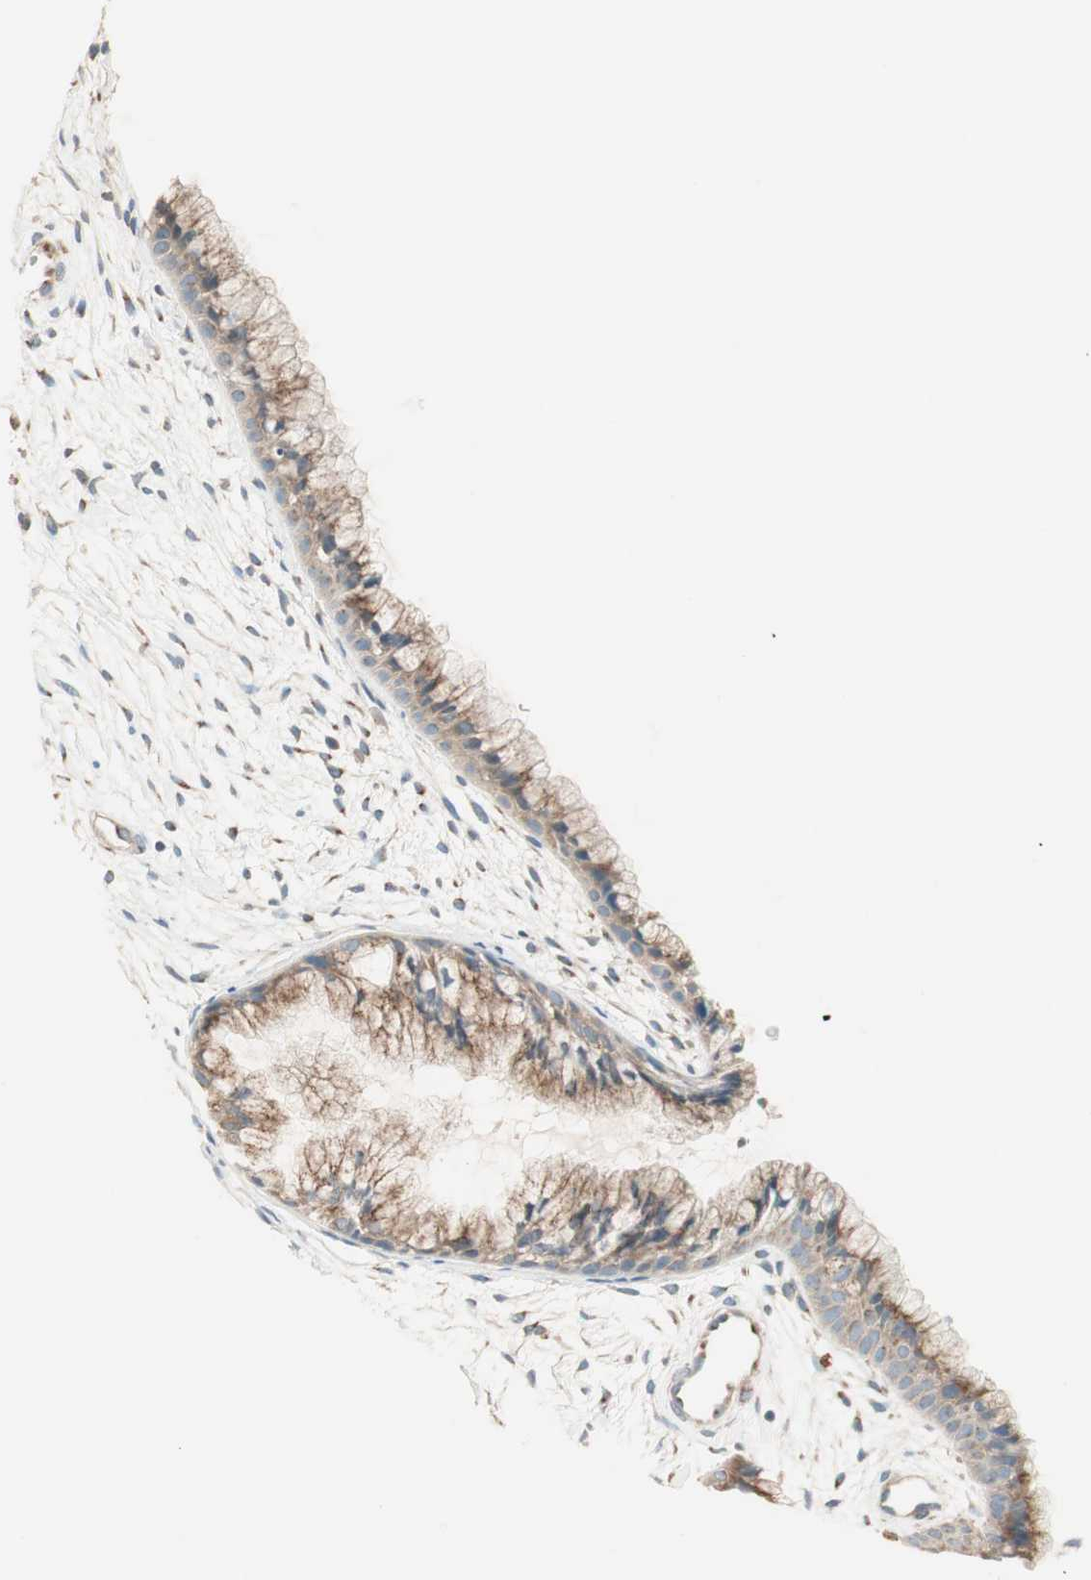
{"staining": {"intensity": "moderate", "quantity": ">75%", "location": "cytoplasmic/membranous"}, "tissue": "cervix", "cell_type": "Glandular cells", "image_type": "normal", "snomed": [{"axis": "morphology", "description": "Normal tissue, NOS"}, {"axis": "topography", "description": "Cervix"}], "caption": "DAB (3,3'-diaminobenzidine) immunohistochemical staining of unremarkable cervix displays moderate cytoplasmic/membranous protein positivity in approximately >75% of glandular cells.", "gene": "SEC16A", "patient": {"sex": "female", "age": 39}}